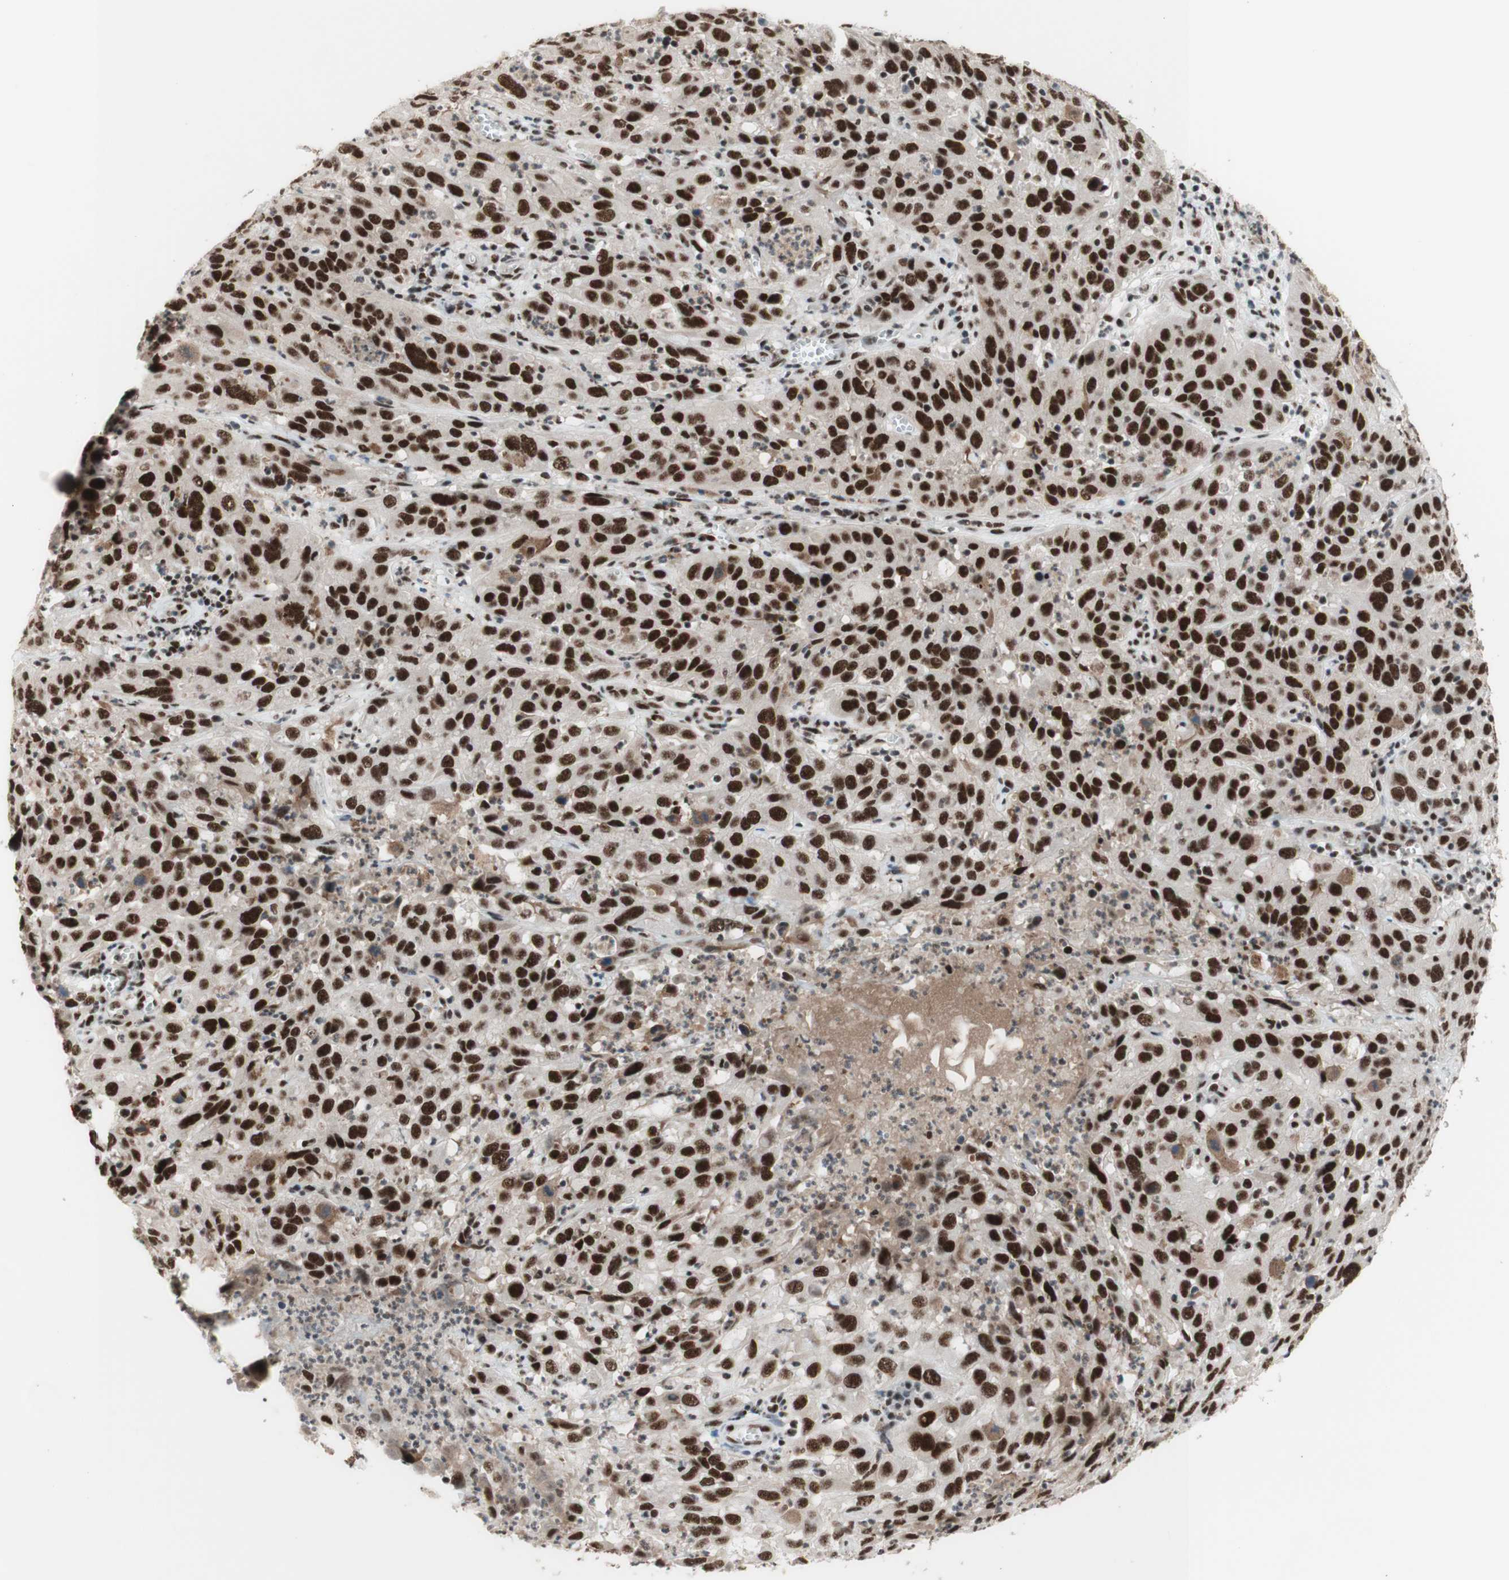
{"staining": {"intensity": "strong", "quantity": ">75%", "location": "nuclear"}, "tissue": "cervical cancer", "cell_type": "Tumor cells", "image_type": "cancer", "snomed": [{"axis": "morphology", "description": "Squamous cell carcinoma, NOS"}, {"axis": "topography", "description": "Cervix"}], "caption": "Strong nuclear positivity is seen in approximately >75% of tumor cells in cervical cancer (squamous cell carcinoma).", "gene": "PRPF19", "patient": {"sex": "female", "age": 32}}